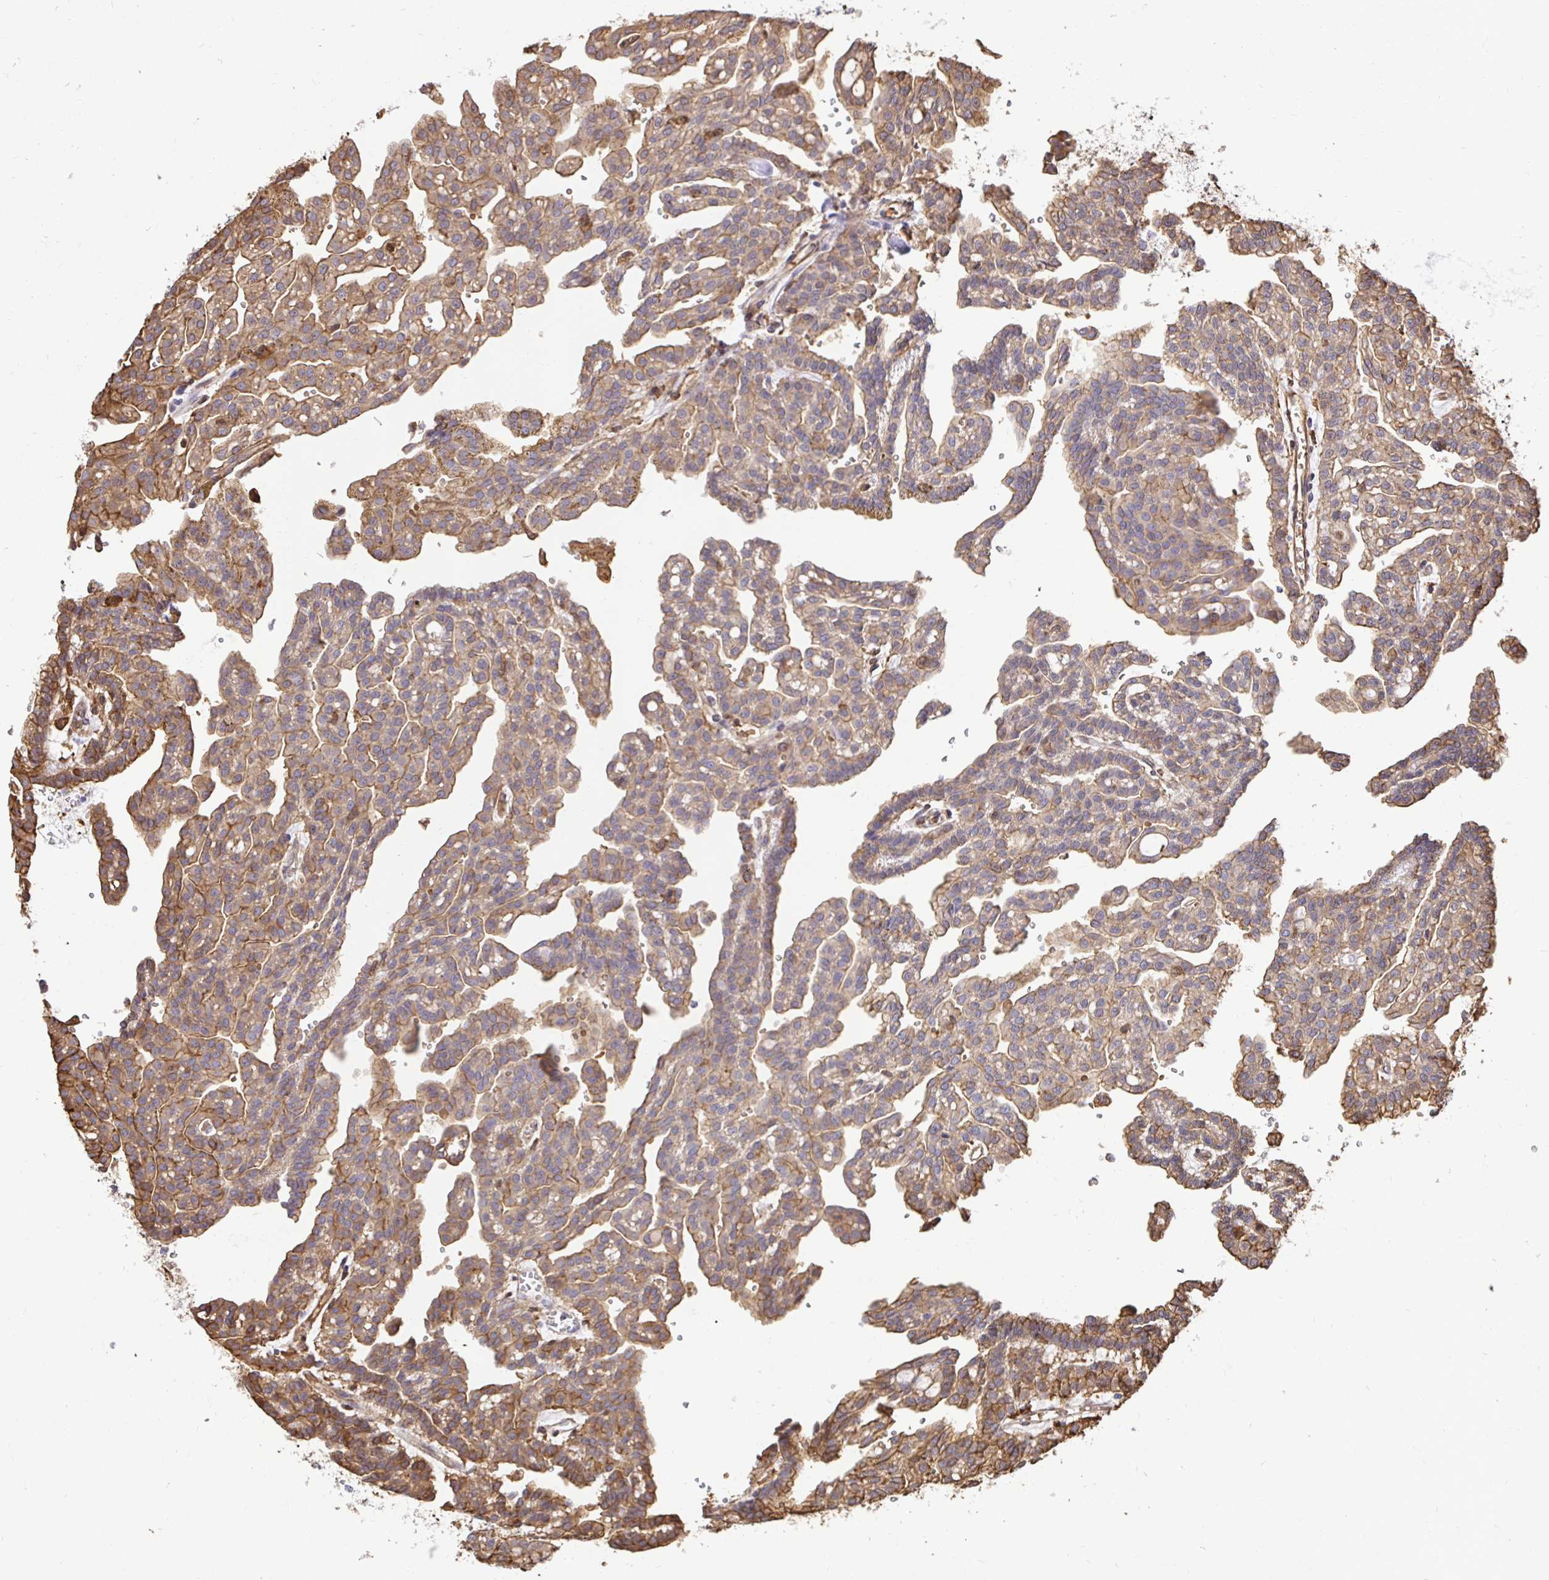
{"staining": {"intensity": "moderate", "quantity": ">75%", "location": "cytoplasmic/membranous"}, "tissue": "renal cancer", "cell_type": "Tumor cells", "image_type": "cancer", "snomed": [{"axis": "morphology", "description": "Adenocarcinoma, NOS"}, {"axis": "topography", "description": "Kidney"}], "caption": "Renal adenocarcinoma stained with immunohistochemistry (IHC) displays moderate cytoplasmic/membranous staining in approximately >75% of tumor cells.", "gene": "GSN", "patient": {"sex": "male", "age": 63}}